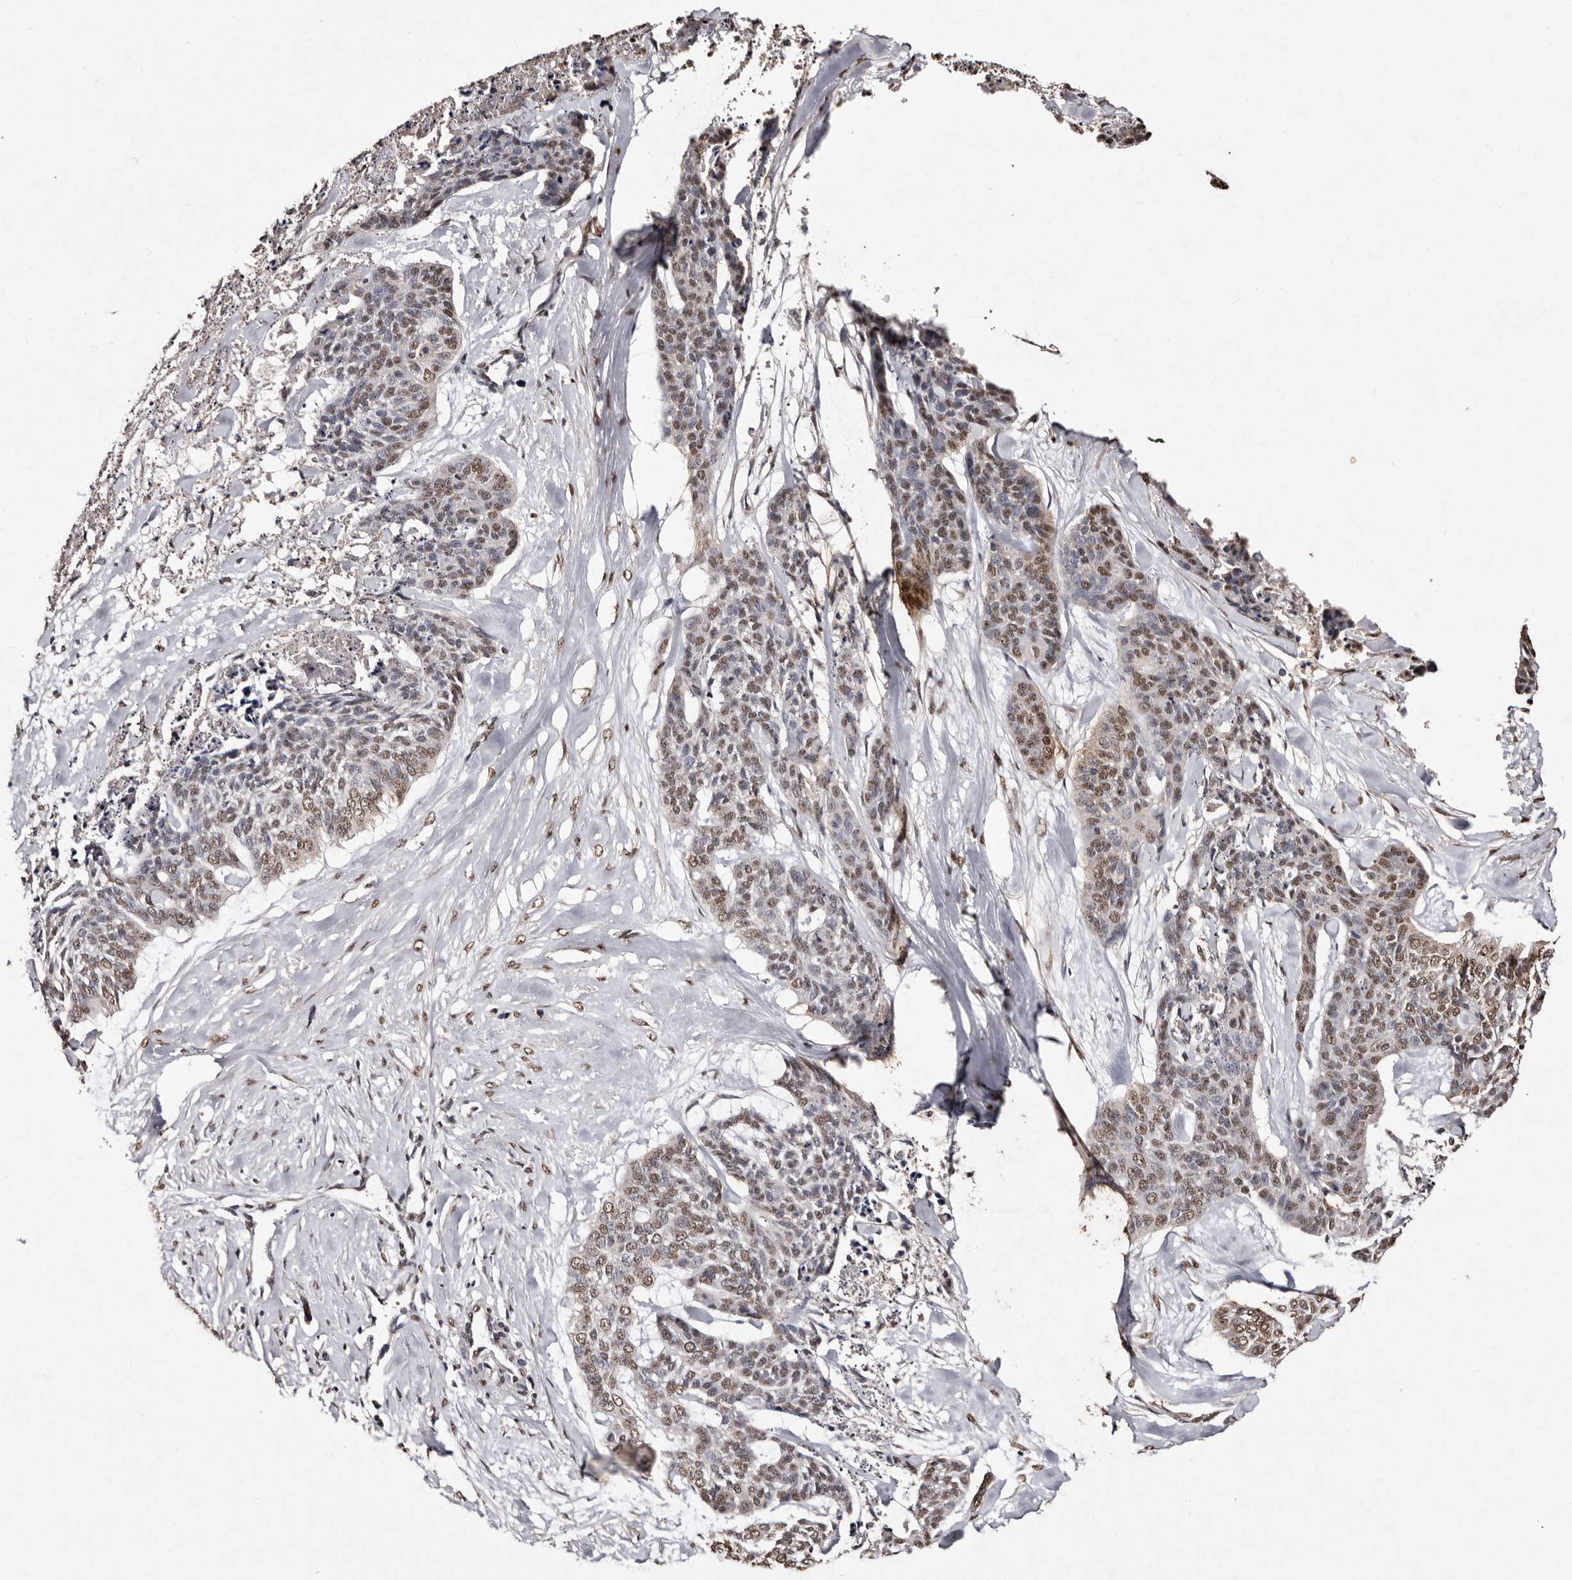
{"staining": {"intensity": "moderate", "quantity": ">75%", "location": "nuclear"}, "tissue": "skin cancer", "cell_type": "Tumor cells", "image_type": "cancer", "snomed": [{"axis": "morphology", "description": "Basal cell carcinoma"}, {"axis": "topography", "description": "Skin"}], "caption": "The photomicrograph shows staining of basal cell carcinoma (skin), revealing moderate nuclear protein positivity (brown color) within tumor cells. The protein of interest is shown in brown color, while the nuclei are stained blue.", "gene": "ERBB4", "patient": {"sex": "female", "age": 64}}